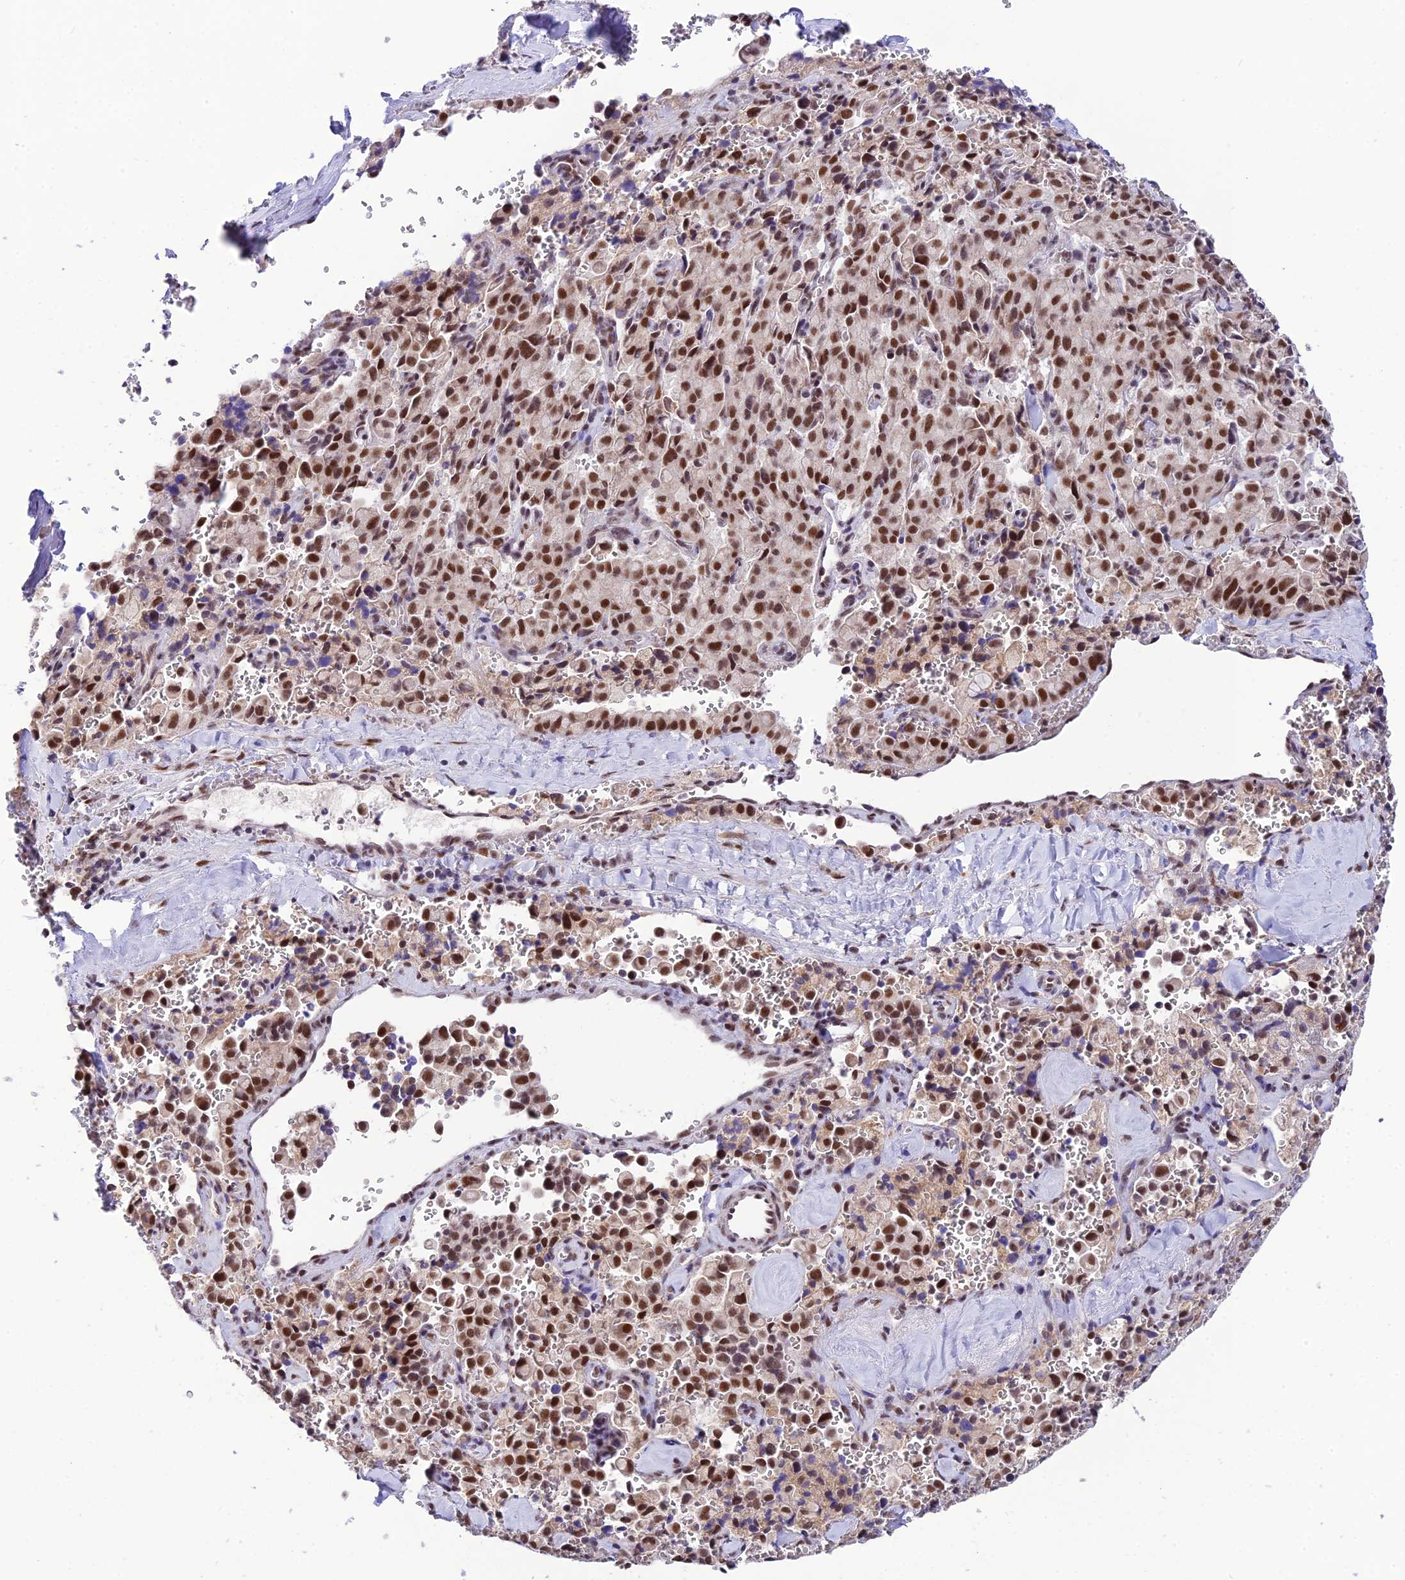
{"staining": {"intensity": "strong", "quantity": ">75%", "location": "nuclear"}, "tissue": "pancreatic cancer", "cell_type": "Tumor cells", "image_type": "cancer", "snomed": [{"axis": "morphology", "description": "Adenocarcinoma, NOS"}, {"axis": "topography", "description": "Pancreas"}], "caption": "Protein staining of adenocarcinoma (pancreatic) tissue demonstrates strong nuclear positivity in approximately >75% of tumor cells.", "gene": "C2orf49", "patient": {"sex": "male", "age": 65}}